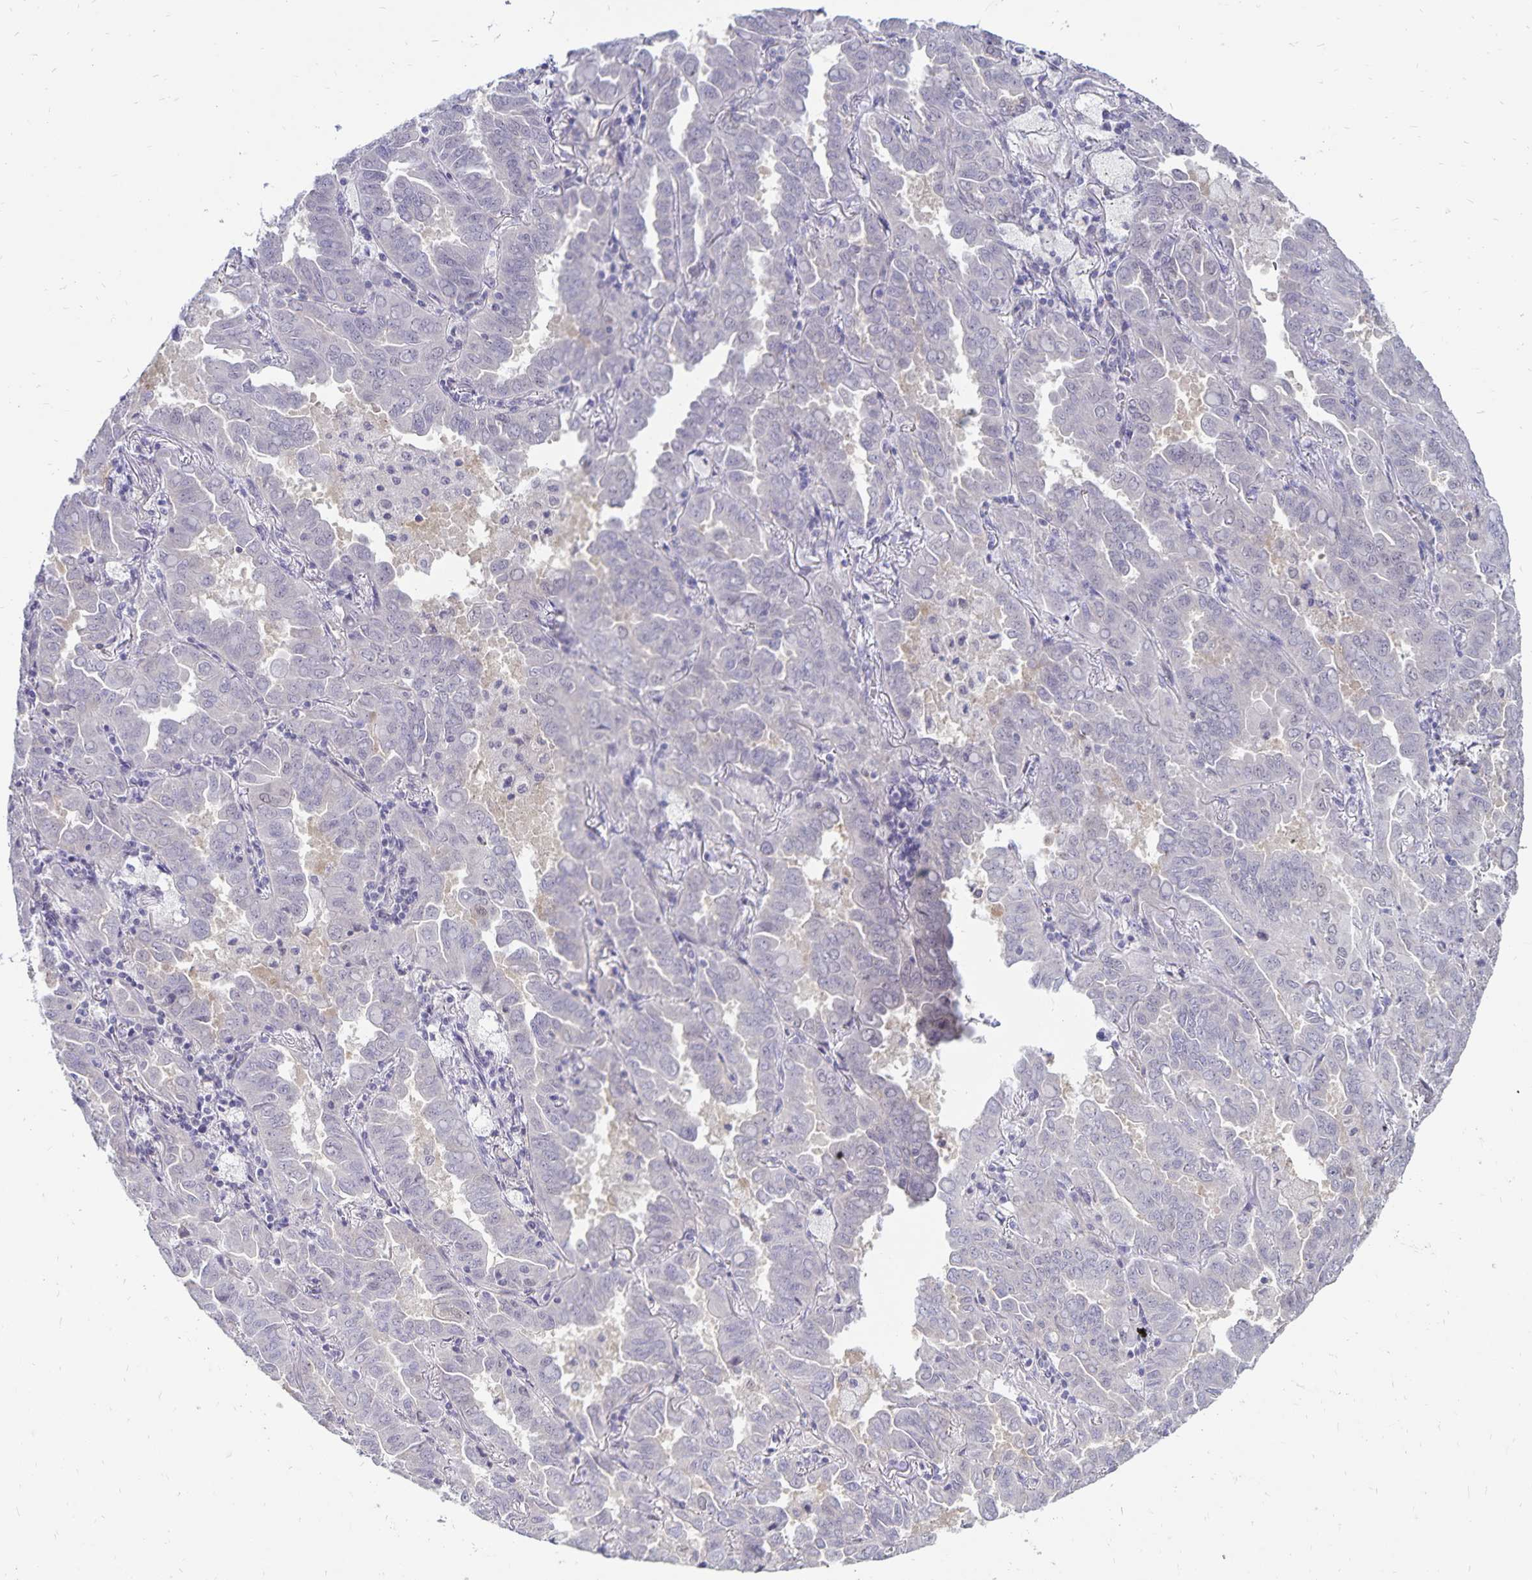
{"staining": {"intensity": "negative", "quantity": "none", "location": "none"}, "tissue": "lung cancer", "cell_type": "Tumor cells", "image_type": "cancer", "snomed": [{"axis": "morphology", "description": "Adenocarcinoma, NOS"}, {"axis": "topography", "description": "Lung"}], "caption": "High magnification brightfield microscopy of adenocarcinoma (lung) stained with DAB (brown) and counterstained with hematoxylin (blue): tumor cells show no significant staining.", "gene": "CDKN2B", "patient": {"sex": "male", "age": 64}}